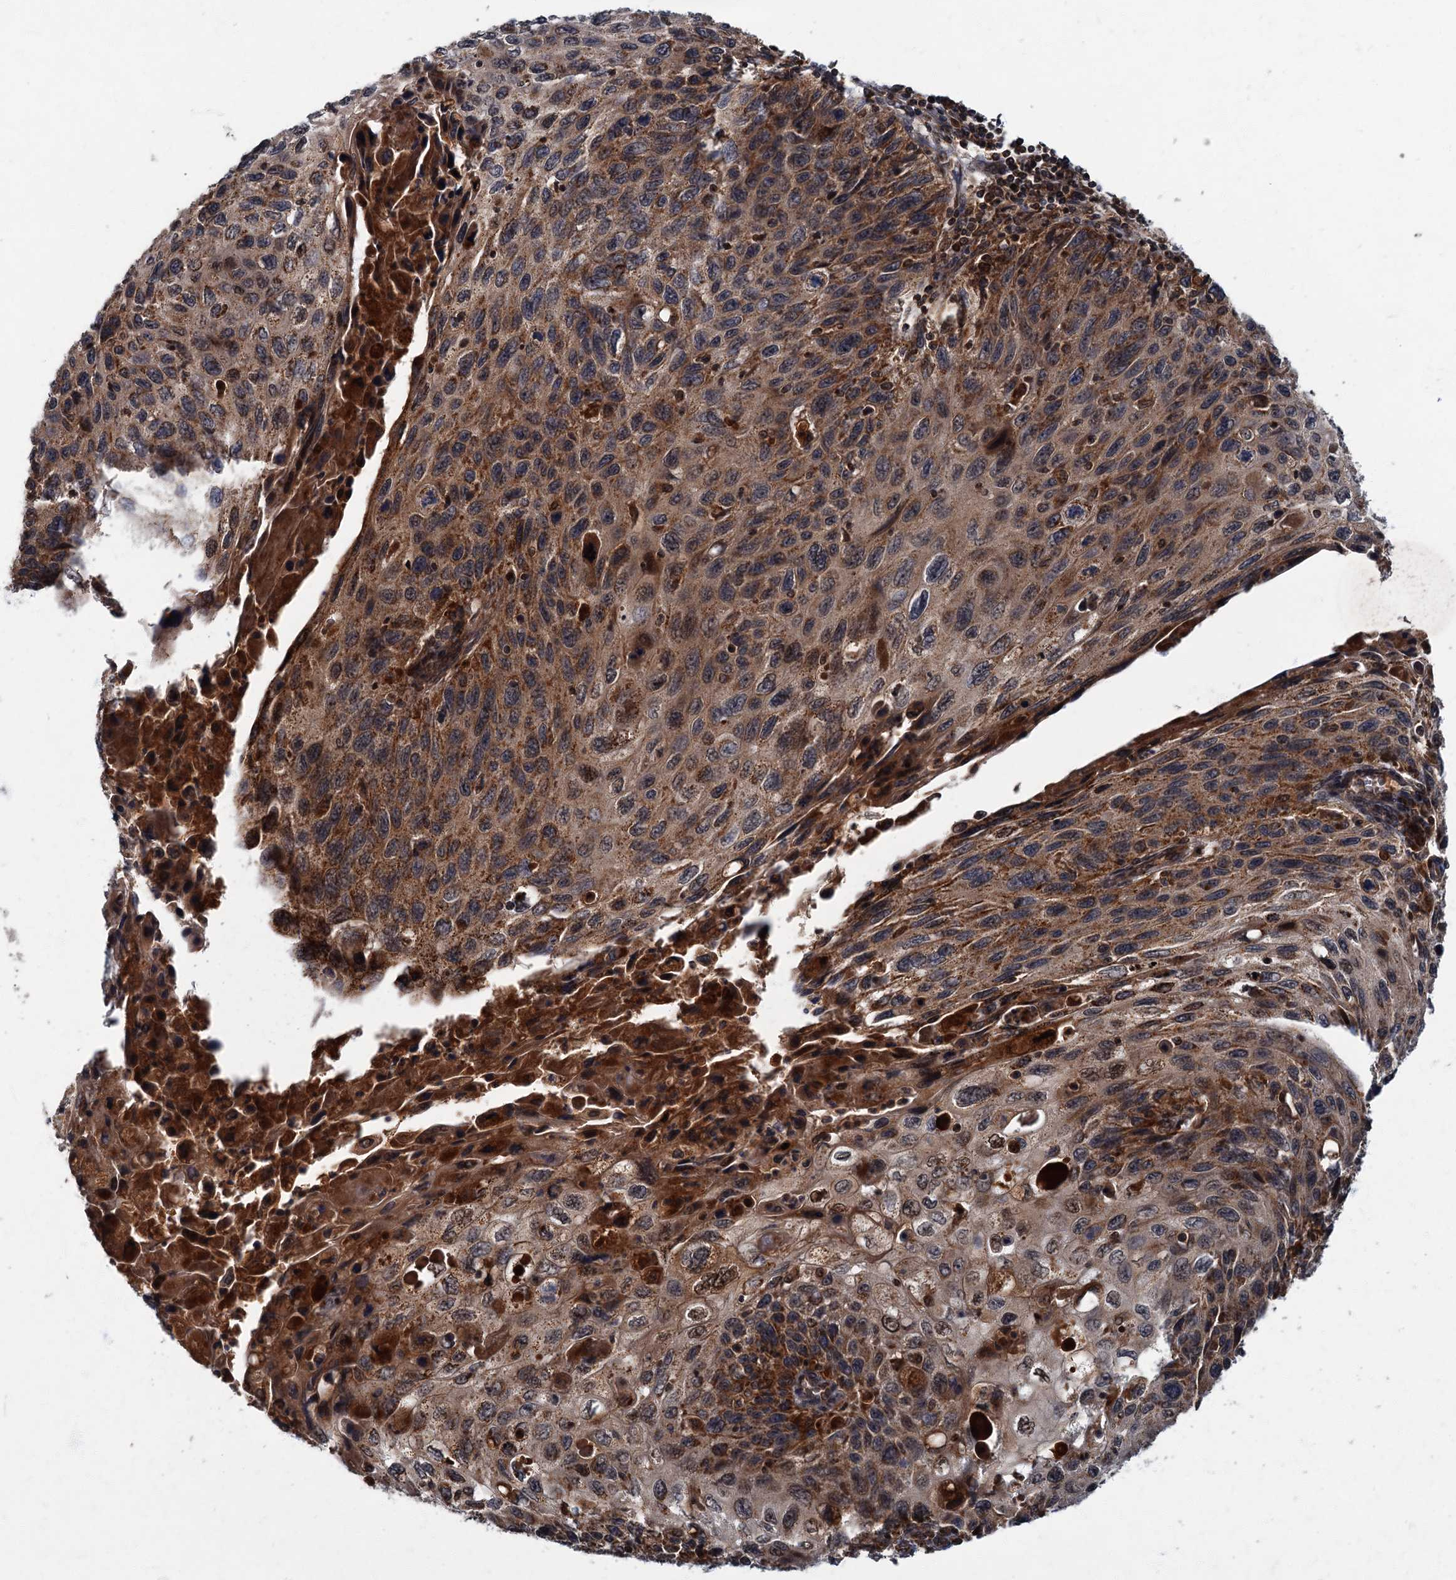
{"staining": {"intensity": "moderate", "quantity": ">75%", "location": "cytoplasmic/membranous"}, "tissue": "cervical cancer", "cell_type": "Tumor cells", "image_type": "cancer", "snomed": [{"axis": "morphology", "description": "Squamous cell carcinoma, NOS"}, {"axis": "topography", "description": "Cervix"}], "caption": "Immunohistochemistry image of cervical squamous cell carcinoma stained for a protein (brown), which reveals medium levels of moderate cytoplasmic/membranous staining in about >75% of tumor cells.", "gene": "SLC11A2", "patient": {"sex": "female", "age": 70}}